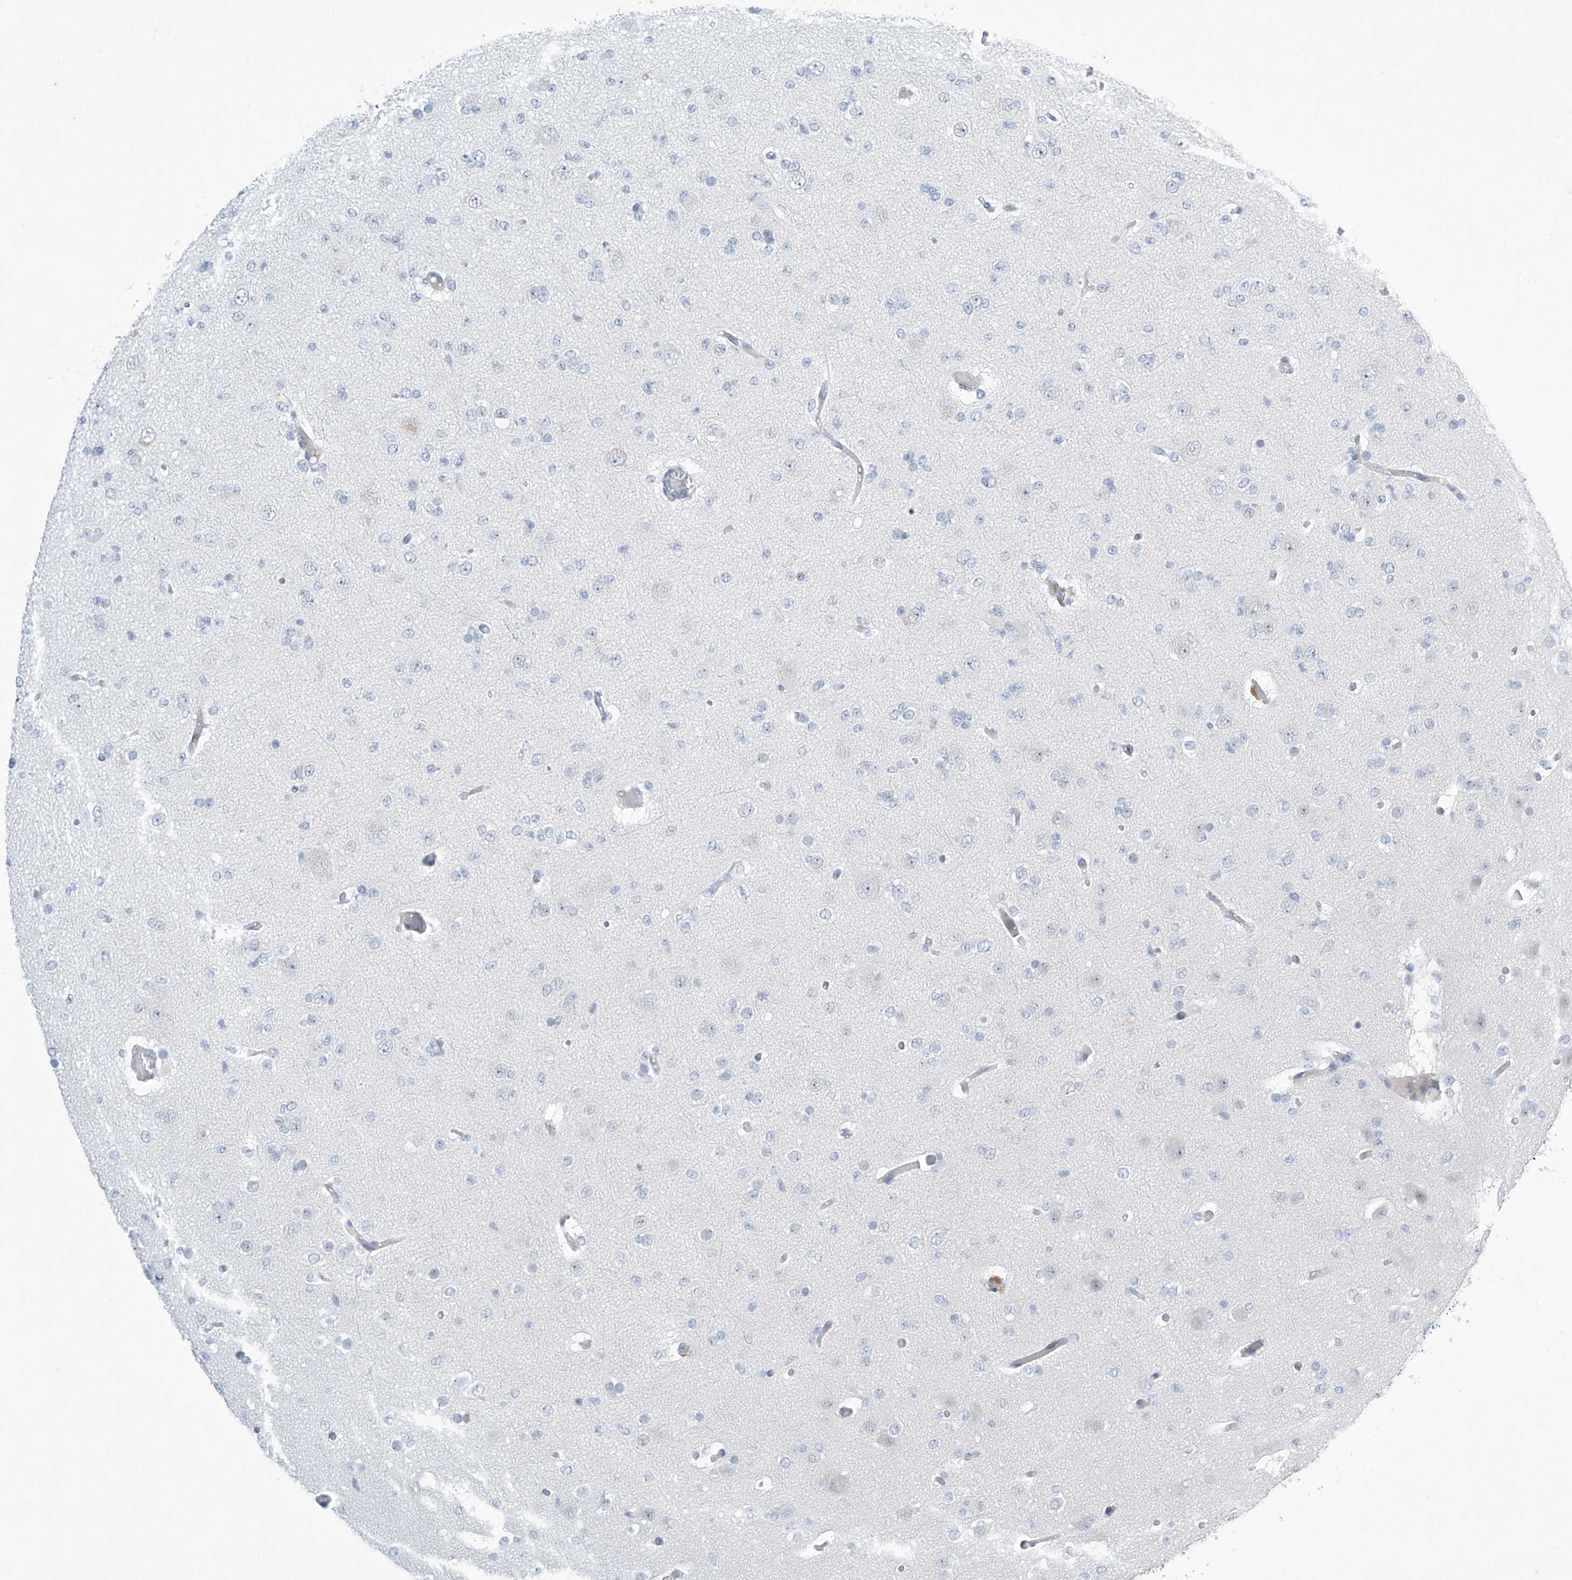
{"staining": {"intensity": "negative", "quantity": "none", "location": "none"}, "tissue": "glioma", "cell_type": "Tumor cells", "image_type": "cancer", "snomed": [{"axis": "morphology", "description": "Glioma, malignant, Low grade"}, {"axis": "topography", "description": "Brain"}], "caption": "Tumor cells are negative for protein expression in human glioma.", "gene": "SLC35A5", "patient": {"sex": "female", "age": 22}}